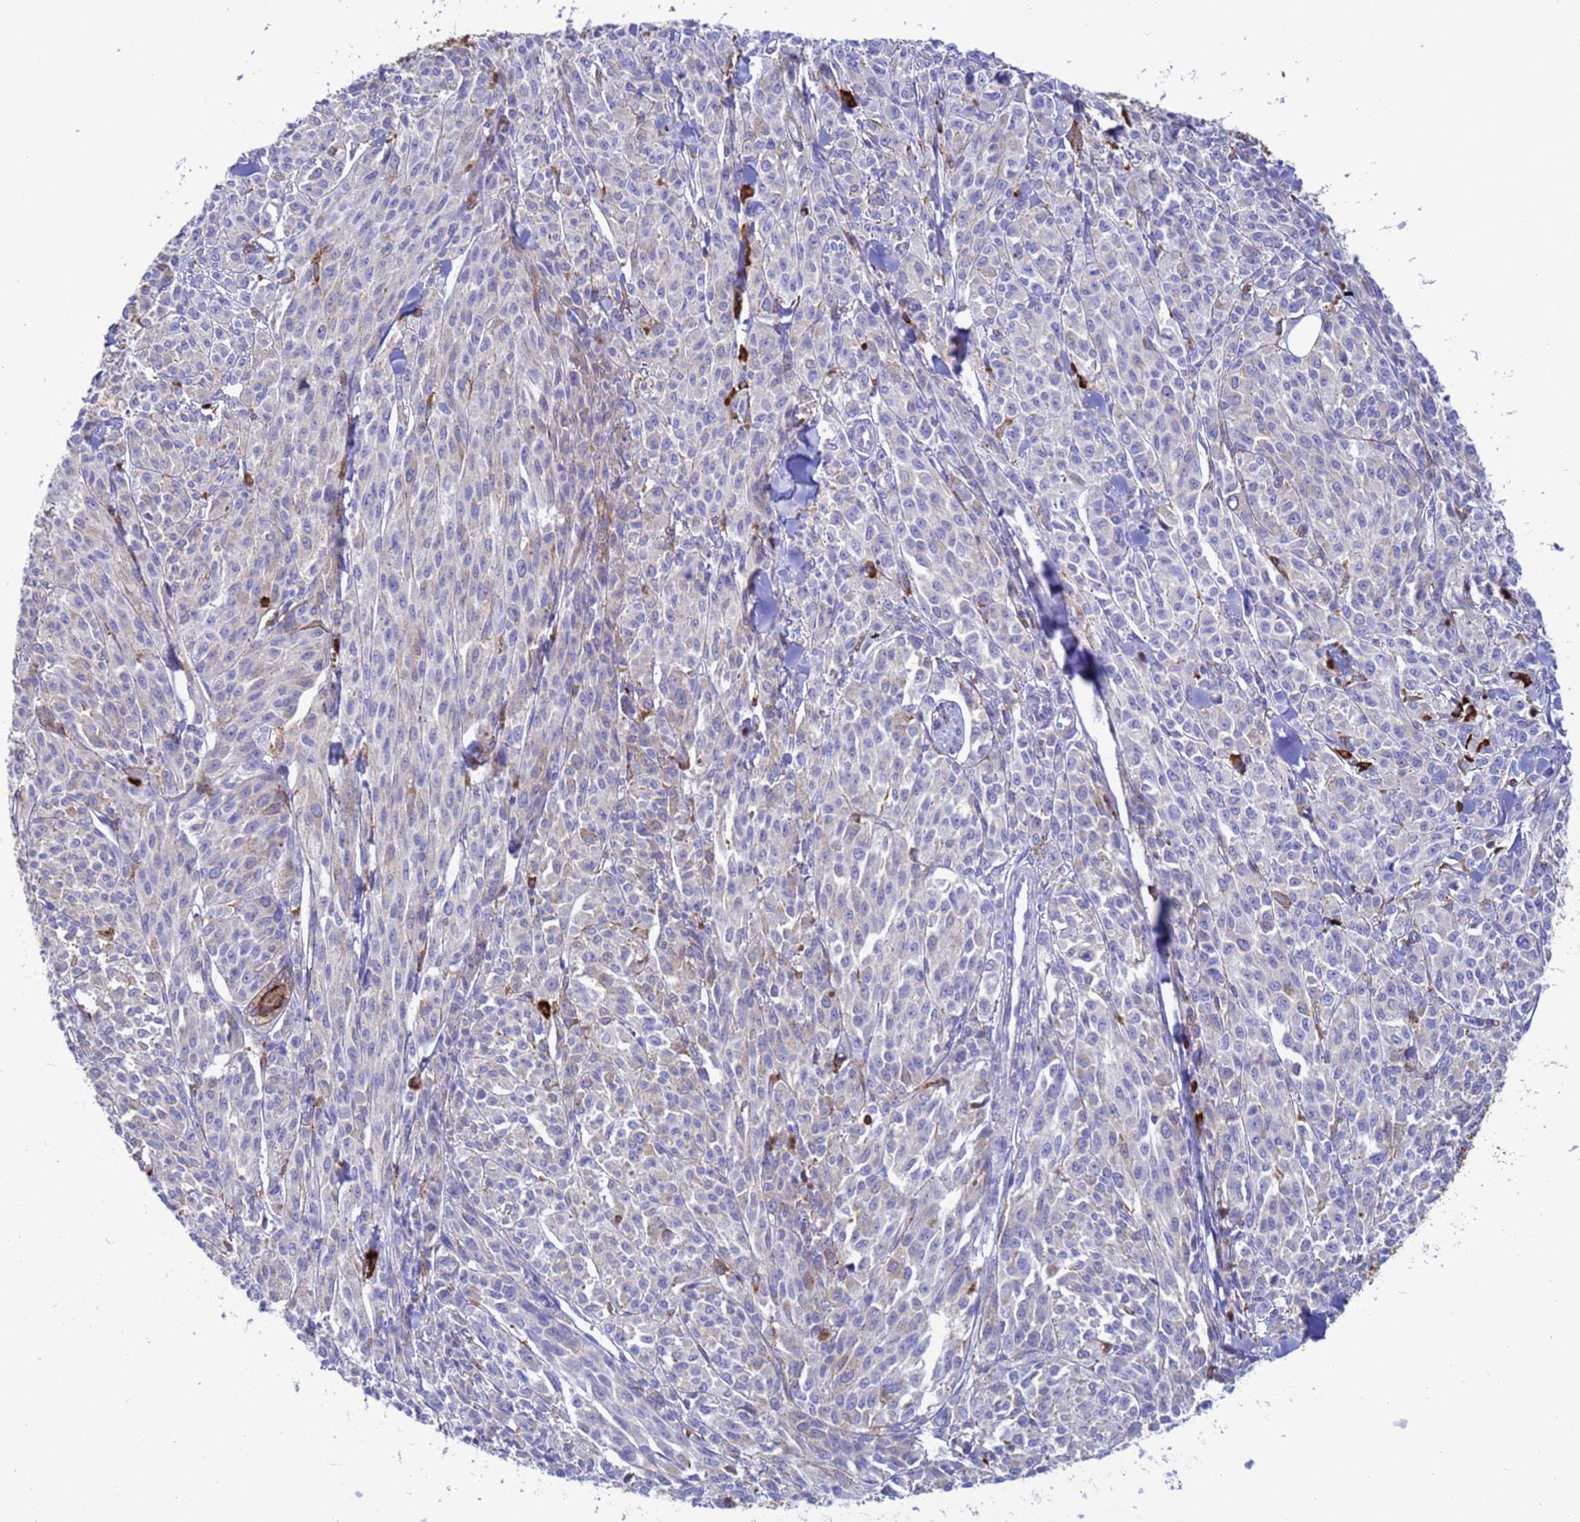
{"staining": {"intensity": "weak", "quantity": "<25%", "location": "cytoplasmic/membranous"}, "tissue": "melanoma", "cell_type": "Tumor cells", "image_type": "cancer", "snomed": [{"axis": "morphology", "description": "Malignant melanoma, NOS"}, {"axis": "topography", "description": "Skin"}], "caption": "There is no significant expression in tumor cells of melanoma.", "gene": "EZR", "patient": {"sex": "female", "age": 52}}